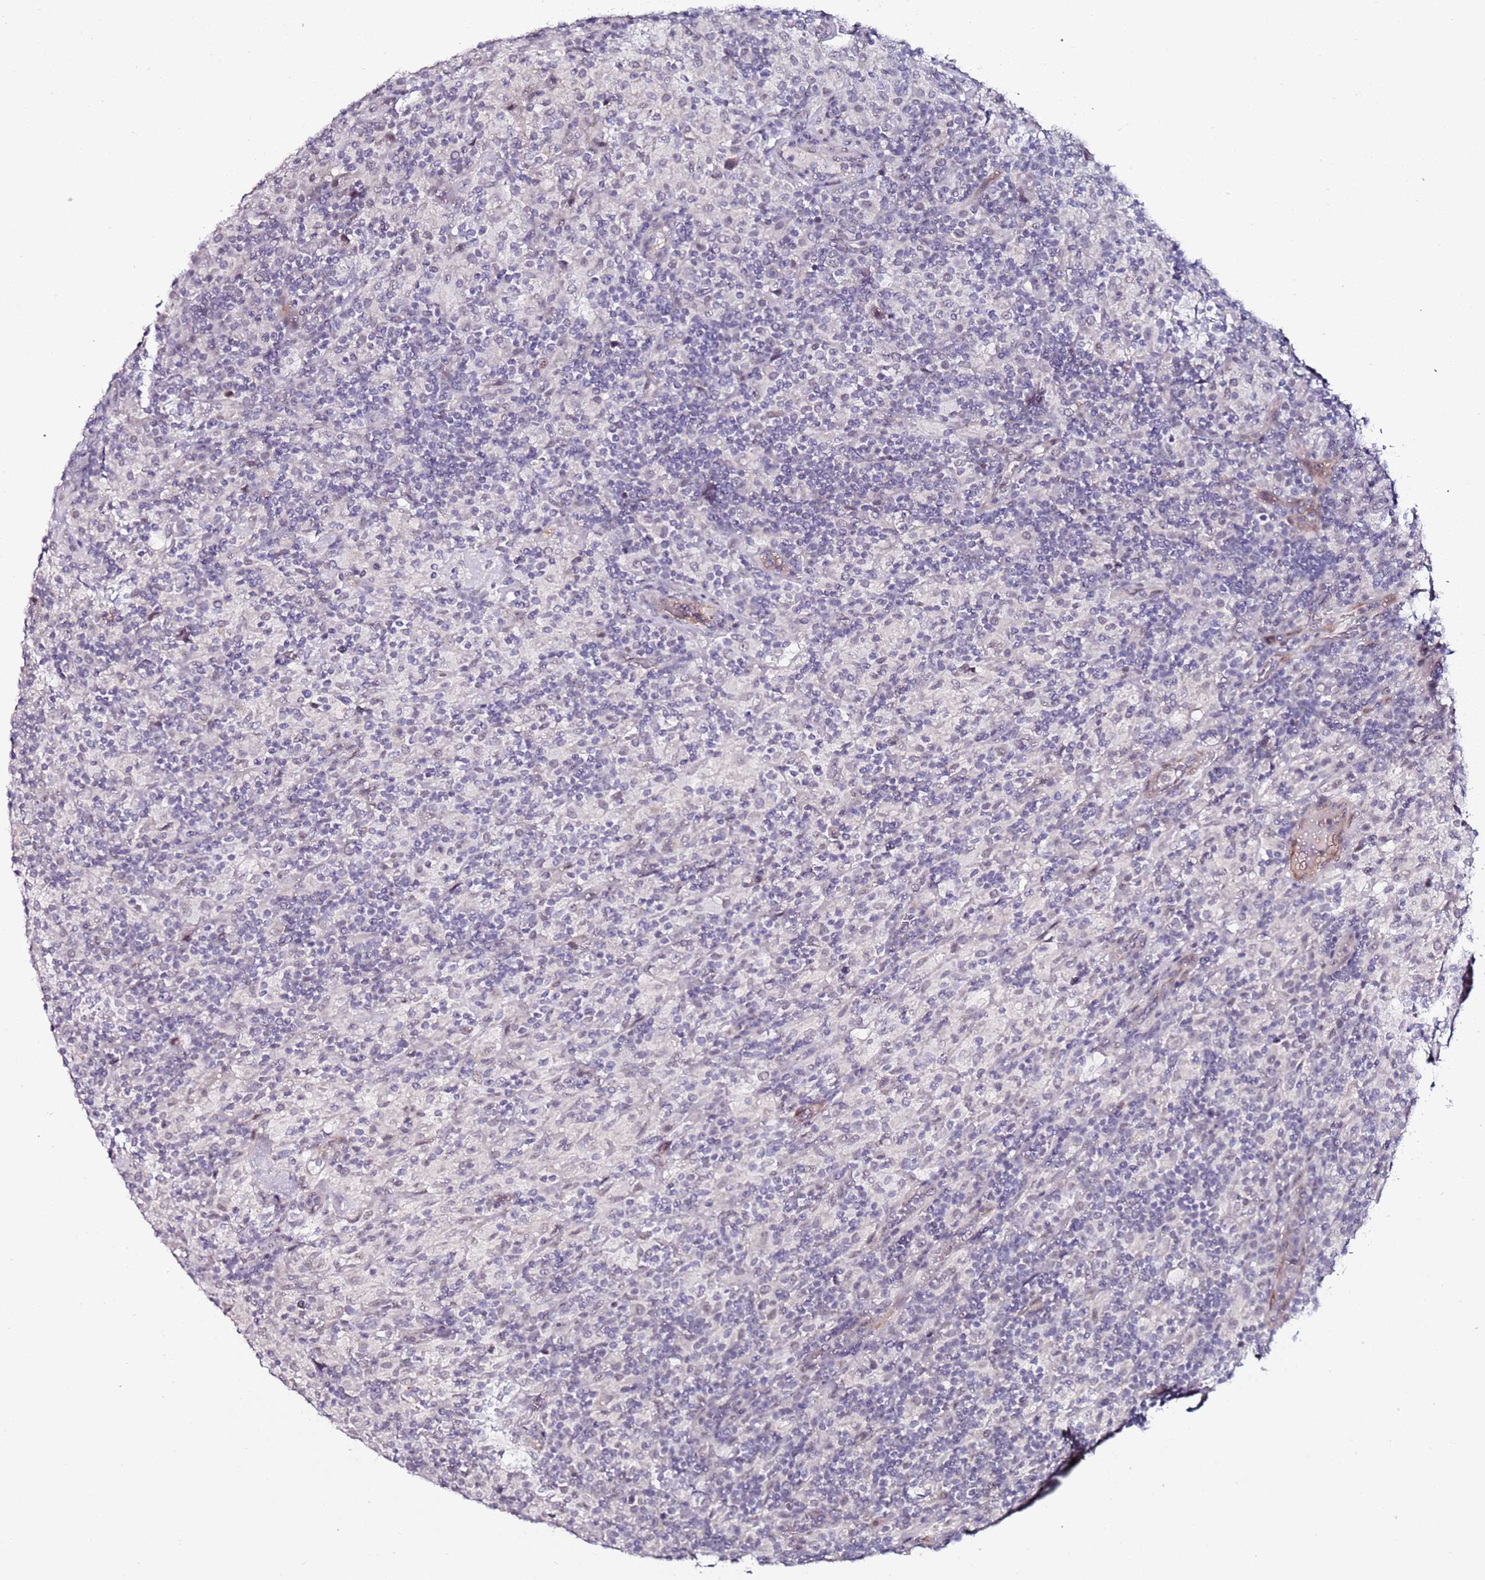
{"staining": {"intensity": "negative", "quantity": "none", "location": "none"}, "tissue": "lymphoma", "cell_type": "Tumor cells", "image_type": "cancer", "snomed": [{"axis": "morphology", "description": "Hodgkin's disease, NOS"}, {"axis": "topography", "description": "Lymph node"}], "caption": "Tumor cells are negative for protein expression in human lymphoma.", "gene": "DUSP28", "patient": {"sex": "male", "age": 70}}